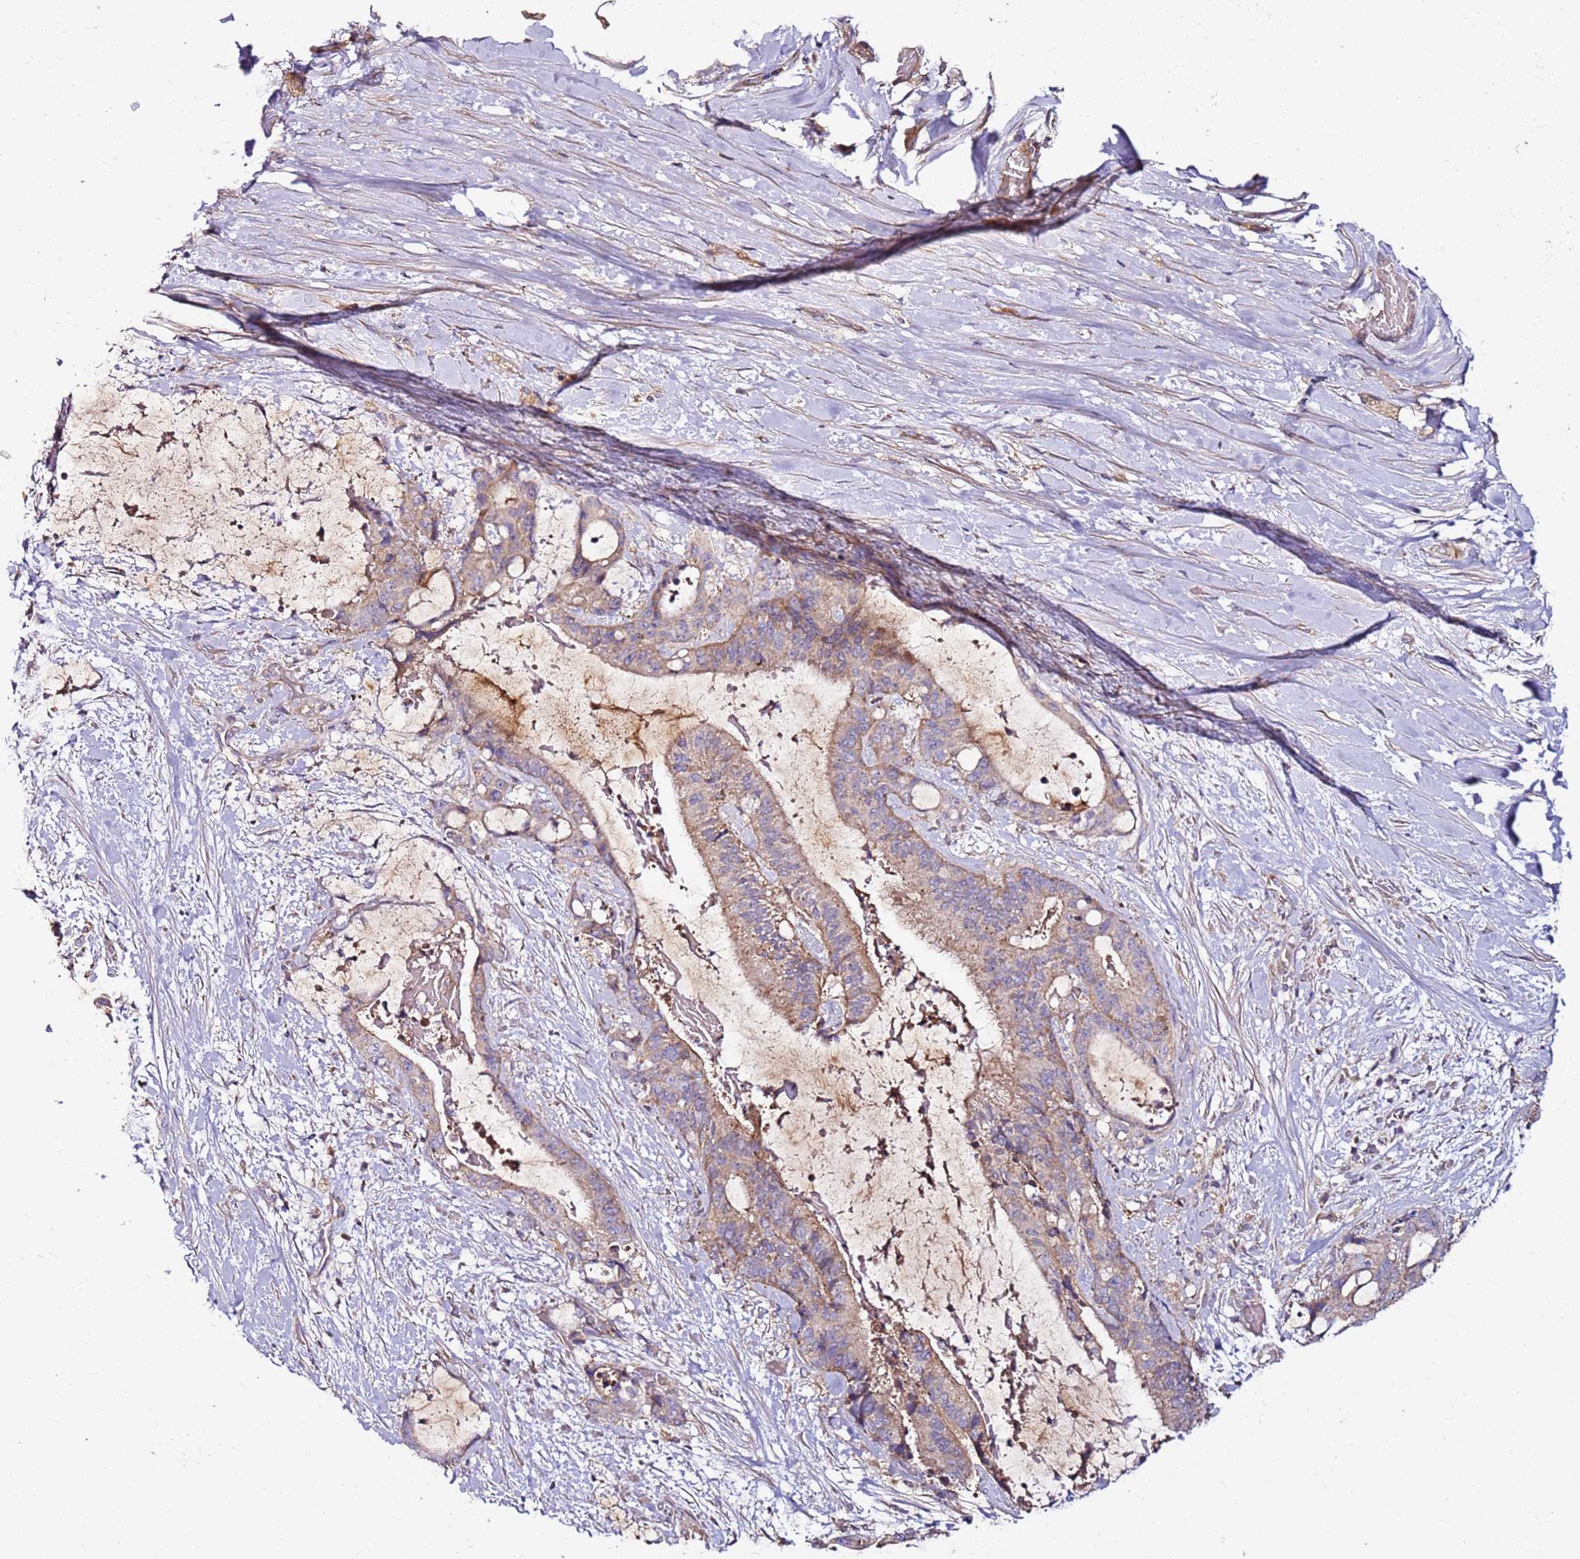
{"staining": {"intensity": "weak", "quantity": "<25%", "location": "cytoplasmic/membranous"}, "tissue": "liver cancer", "cell_type": "Tumor cells", "image_type": "cancer", "snomed": [{"axis": "morphology", "description": "Normal tissue, NOS"}, {"axis": "morphology", "description": "Cholangiocarcinoma"}, {"axis": "topography", "description": "Liver"}, {"axis": "topography", "description": "Peripheral nerve tissue"}], "caption": "Human cholangiocarcinoma (liver) stained for a protein using immunohistochemistry reveals no staining in tumor cells.", "gene": "KRTAP21-3", "patient": {"sex": "female", "age": 73}}